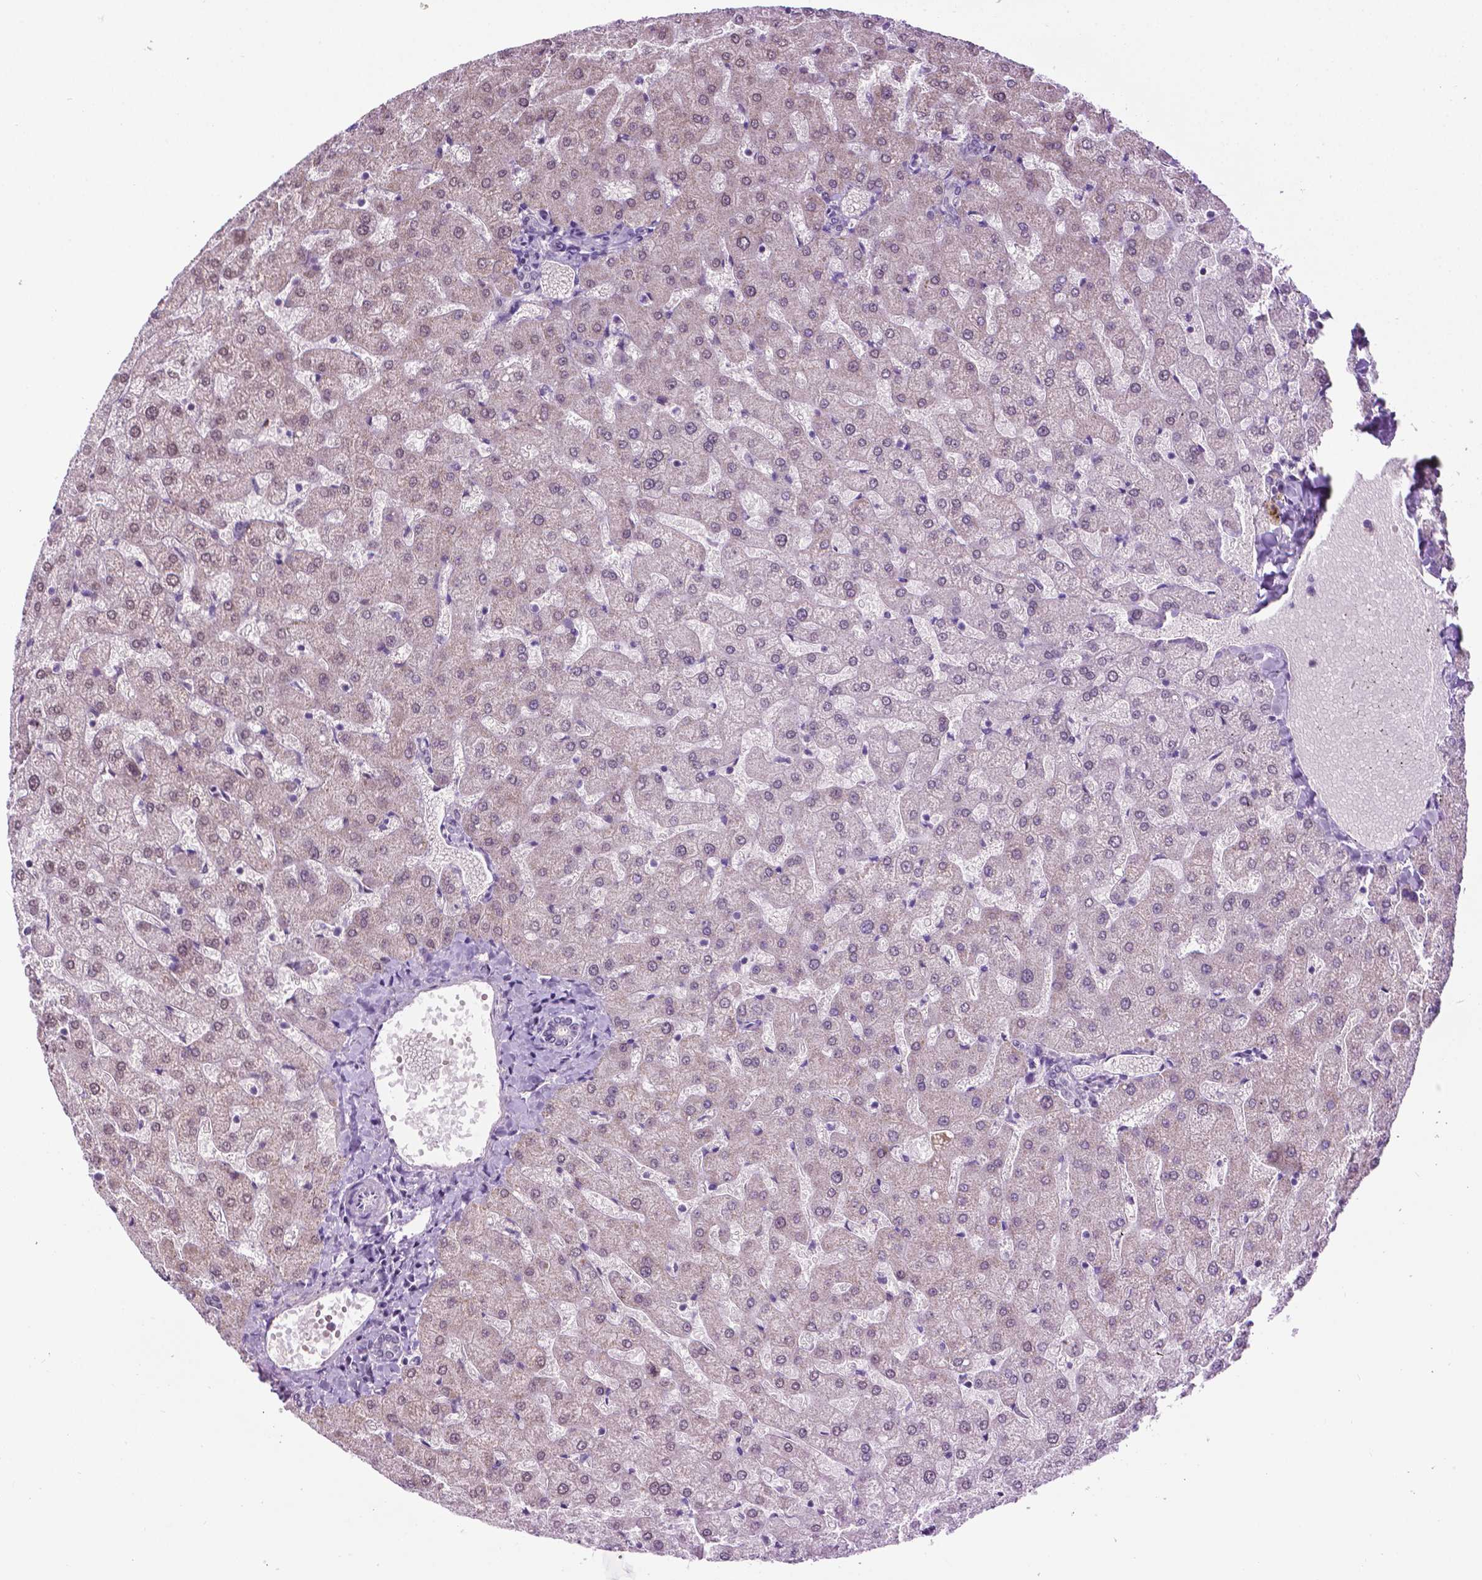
{"staining": {"intensity": "negative", "quantity": "none", "location": "none"}, "tissue": "liver", "cell_type": "Cholangiocytes", "image_type": "normal", "snomed": [{"axis": "morphology", "description": "Normal tissue, NOS"}, {"axis": "topography", "description": "Liver"}], "caption": "The image exhibits no staining of cholangiocytes in unremarkable liver.", "gene": "COL23A1", "patient": {"sex": "female", "age": 50}}